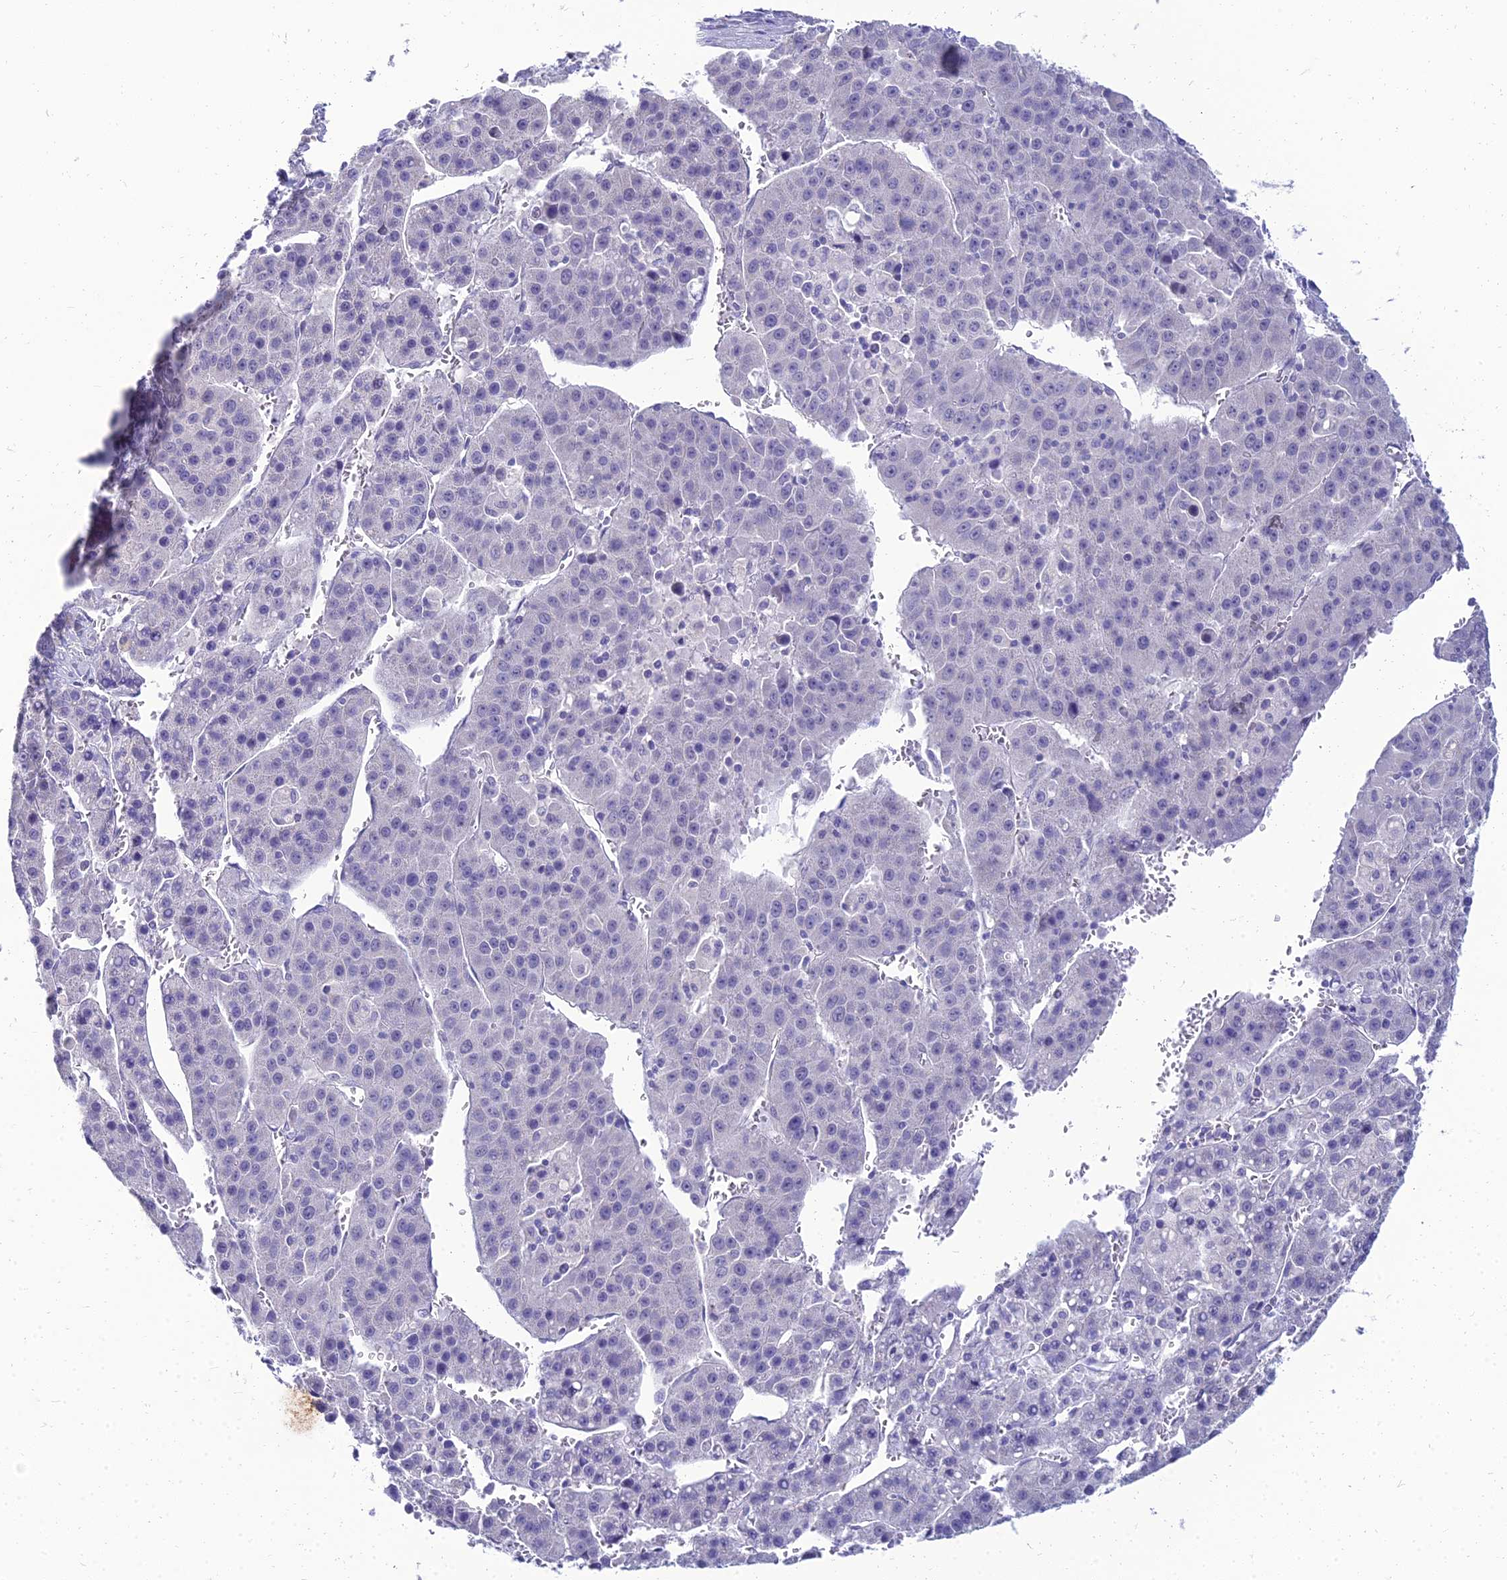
{"staining": {"intensity": "negative", "quantity": "none", "location": "none"}, "tissue": "liver cancer", "cell_type": "Tumor cells", "image_type": "cancer", "snomed": [{"axis": "morphology", "description": "Carcinoma, Hepatocellular, NOS"}, {"axis": "topography", "description": "Liver"}], "caption": "This is a histopathology image of immunohistochemistry staining of hepatocellular carcinoma (liver), which shows no staining in tumor cells. (Brightfield microscopy of DAB immunohistochemistry at high magnification).", "gene": "NPY", "patient": {"sex": "female", "age": 53}}